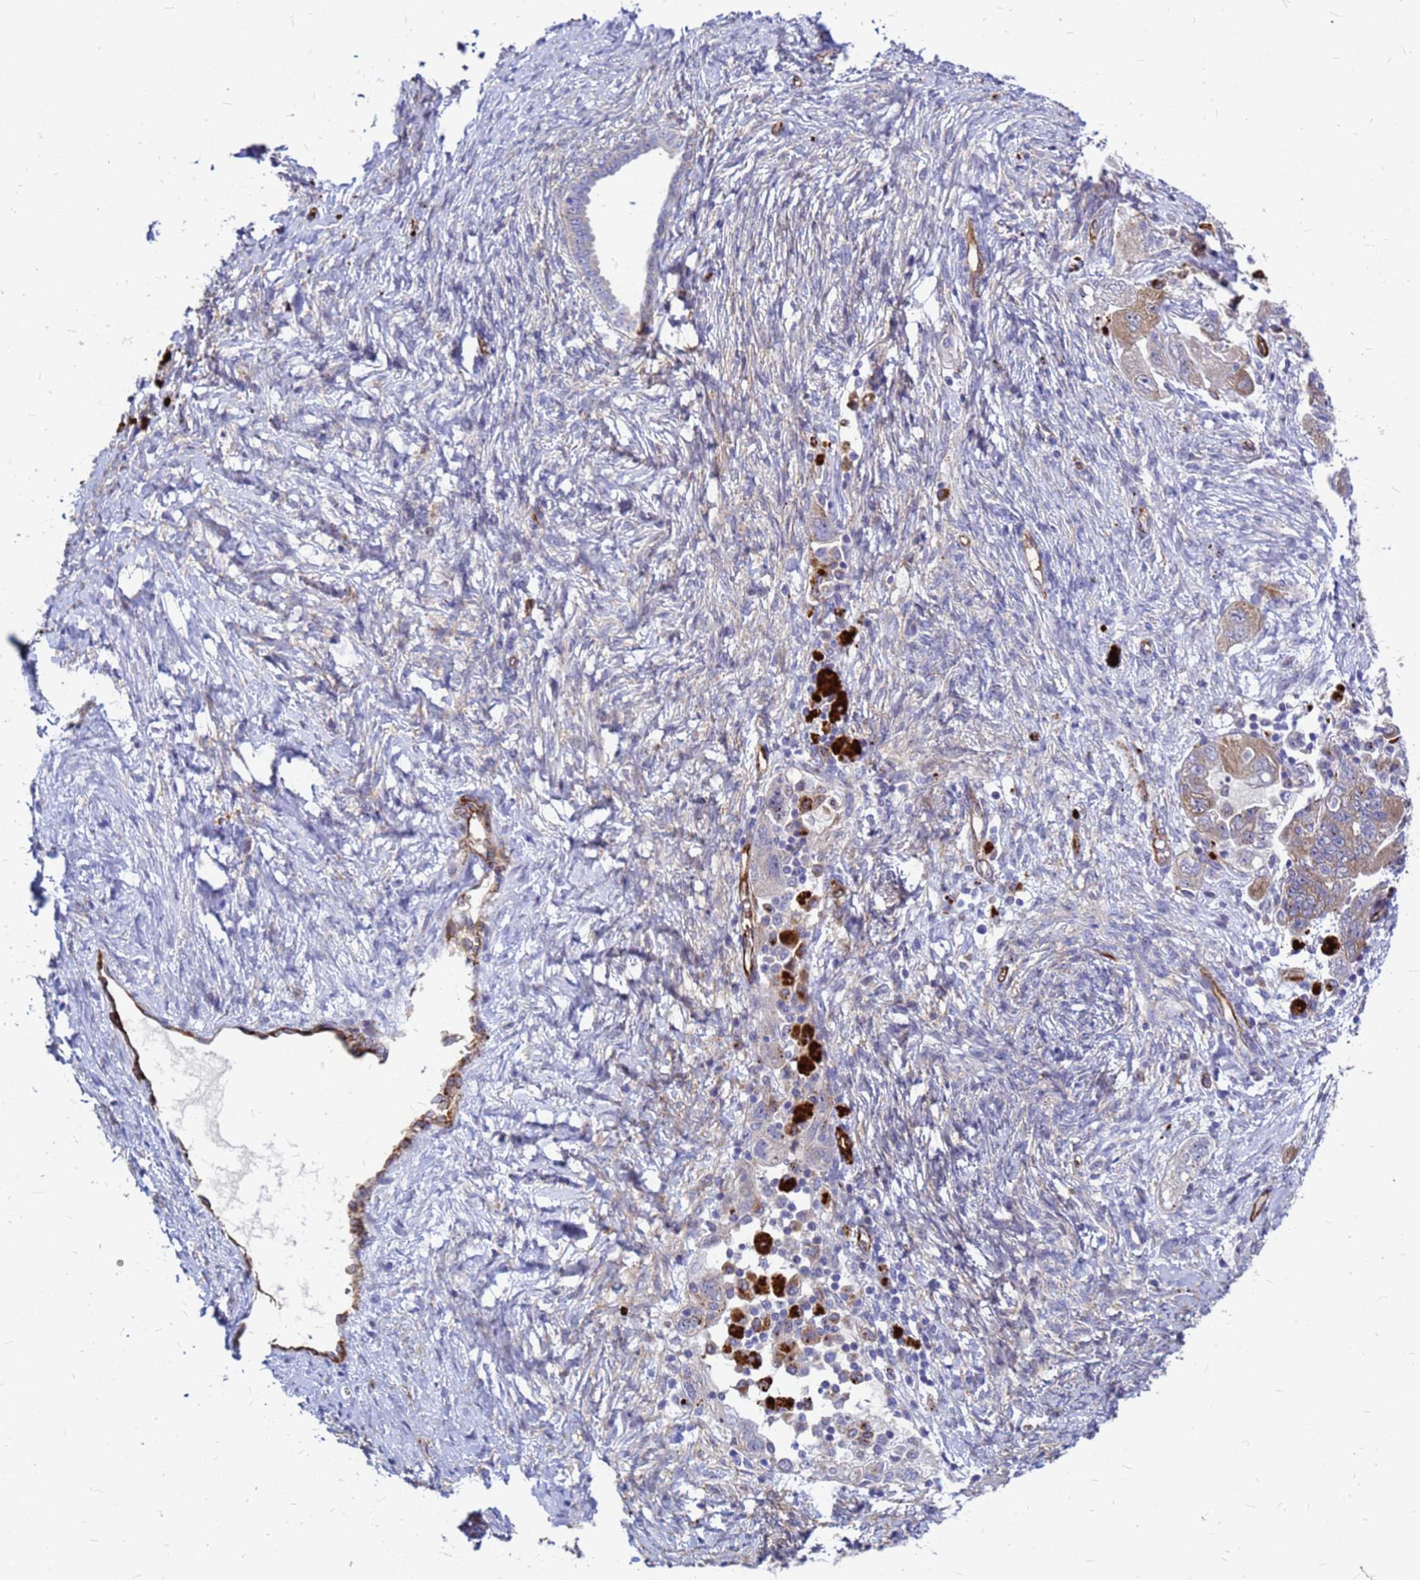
{"staining": {"intensity": "weak", "quantity": "<25%", "location": "cytoplasmic/membranous"}, "tissue": "ovarian cancer", "cell_type": "Tumor cells", "image_type": "cancer", "snomed": [{"axis": "morphology", "description": "Carcinoma, NOS"}, {"axis": "morphology", "description": "Cystadenocarcinoma, serous, NOS"}, {"axis": "topography", "description": "Ovary"}], "caption": "Tumor cells are negative for protein expression in human ovarian serous cystadenocarcinoma. (DAB (3,3'-diaminobenzidine) immunohistochemistry visualized using brightfield microscopy, high magnification).", "gene": "NOSTRIN", "patient": {"sex": "female", "age": 69}}